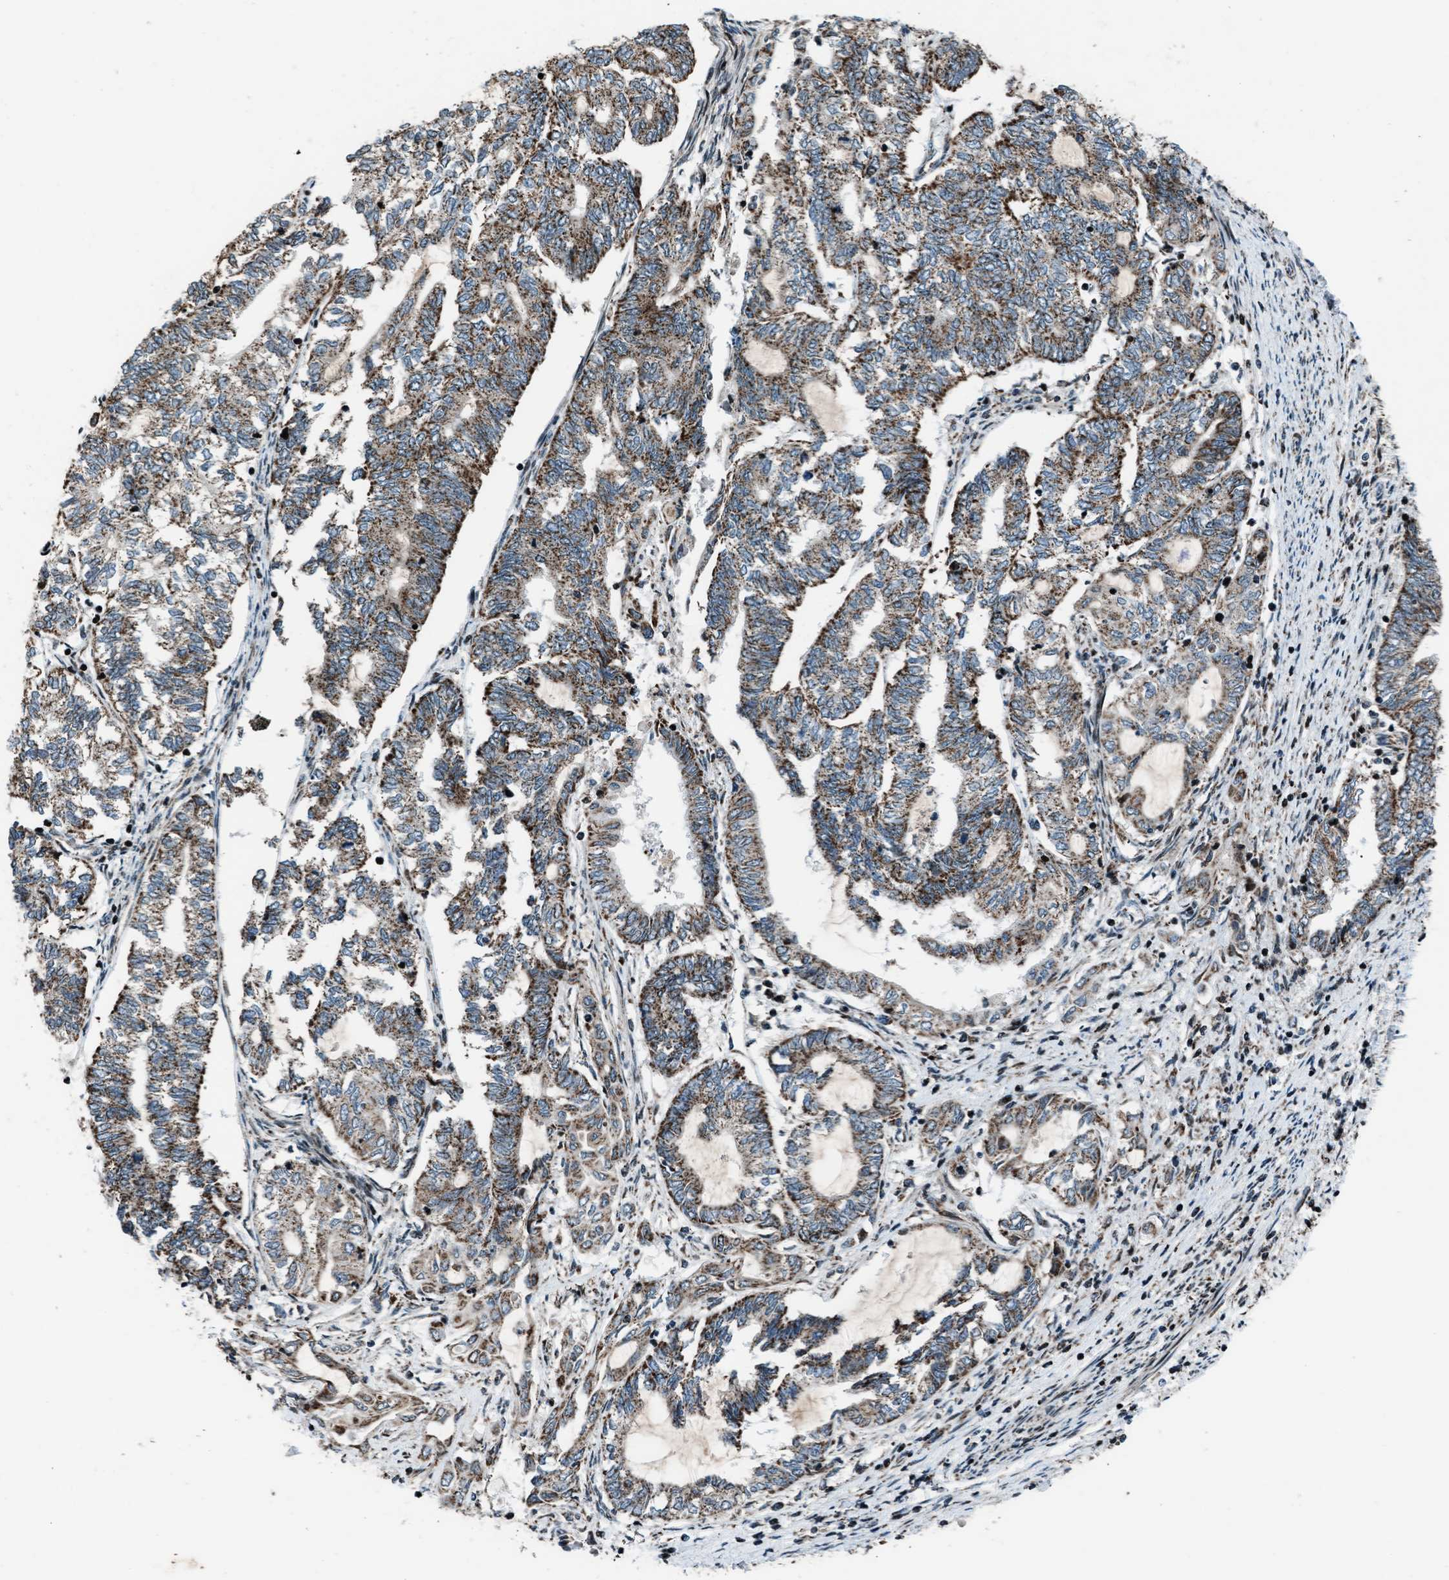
{"staining": {"intensity": "moderate", "quantity": ">75%", "location": "cytoplasmic/membranous"}, "tissue": "endometrial cancer", "cell_type": "Tumor cells", "image_type": "cancer", "snomed": [{"axis": "morphology", "description": "Adenocarcinoma, NOS"}, {"axis": "topography", "description": "Uterus"}, {"axis": "topography", "description": "Endometrium"}], "caption": "This is an image of immunohistochemistry staining of endometrial cancer, which shows moderate expression in the cytoplasmic/membranous of tumor cells.", "gene": "MORC3", "patient": {"sex": "female", "age": 70}}